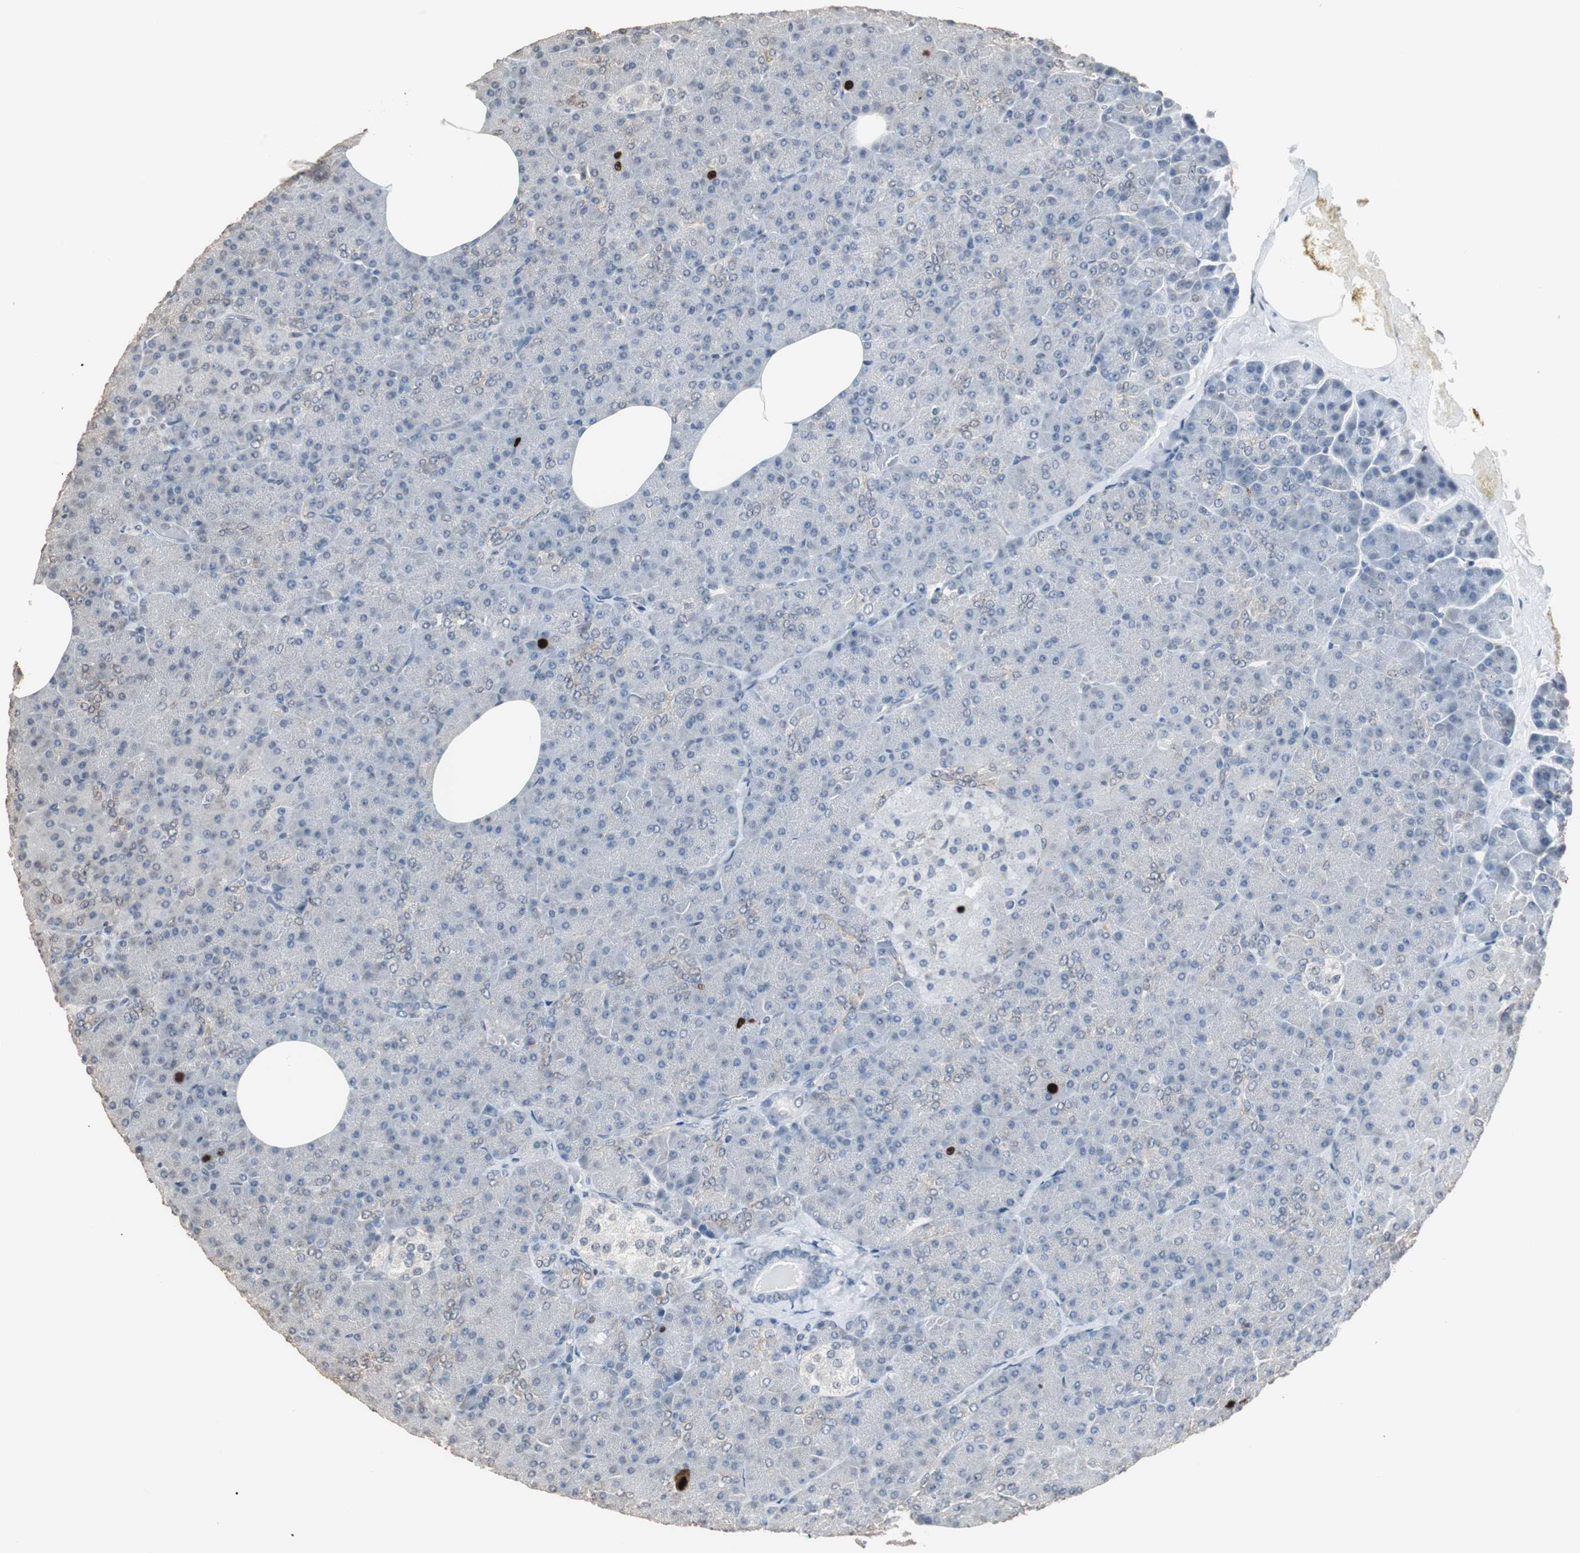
{"staining": {"intensity": "negative", "quantity": "none", "location": "none"}, "tissue": "pancreas", "cell_type": "Exocrine glandular cells", "image_type": "normal", "snomed": [{"axis": "morphology", "description": "Normal tissue, NOS"}, {"axis": "topography", "description": "Pancreas"}], "caption": "Pancreas stained for a protein using IHC reveals no expression exocrine glandular cells.", "gene": "TOP2A", "patient": {"sex": "female", "age": 35}}